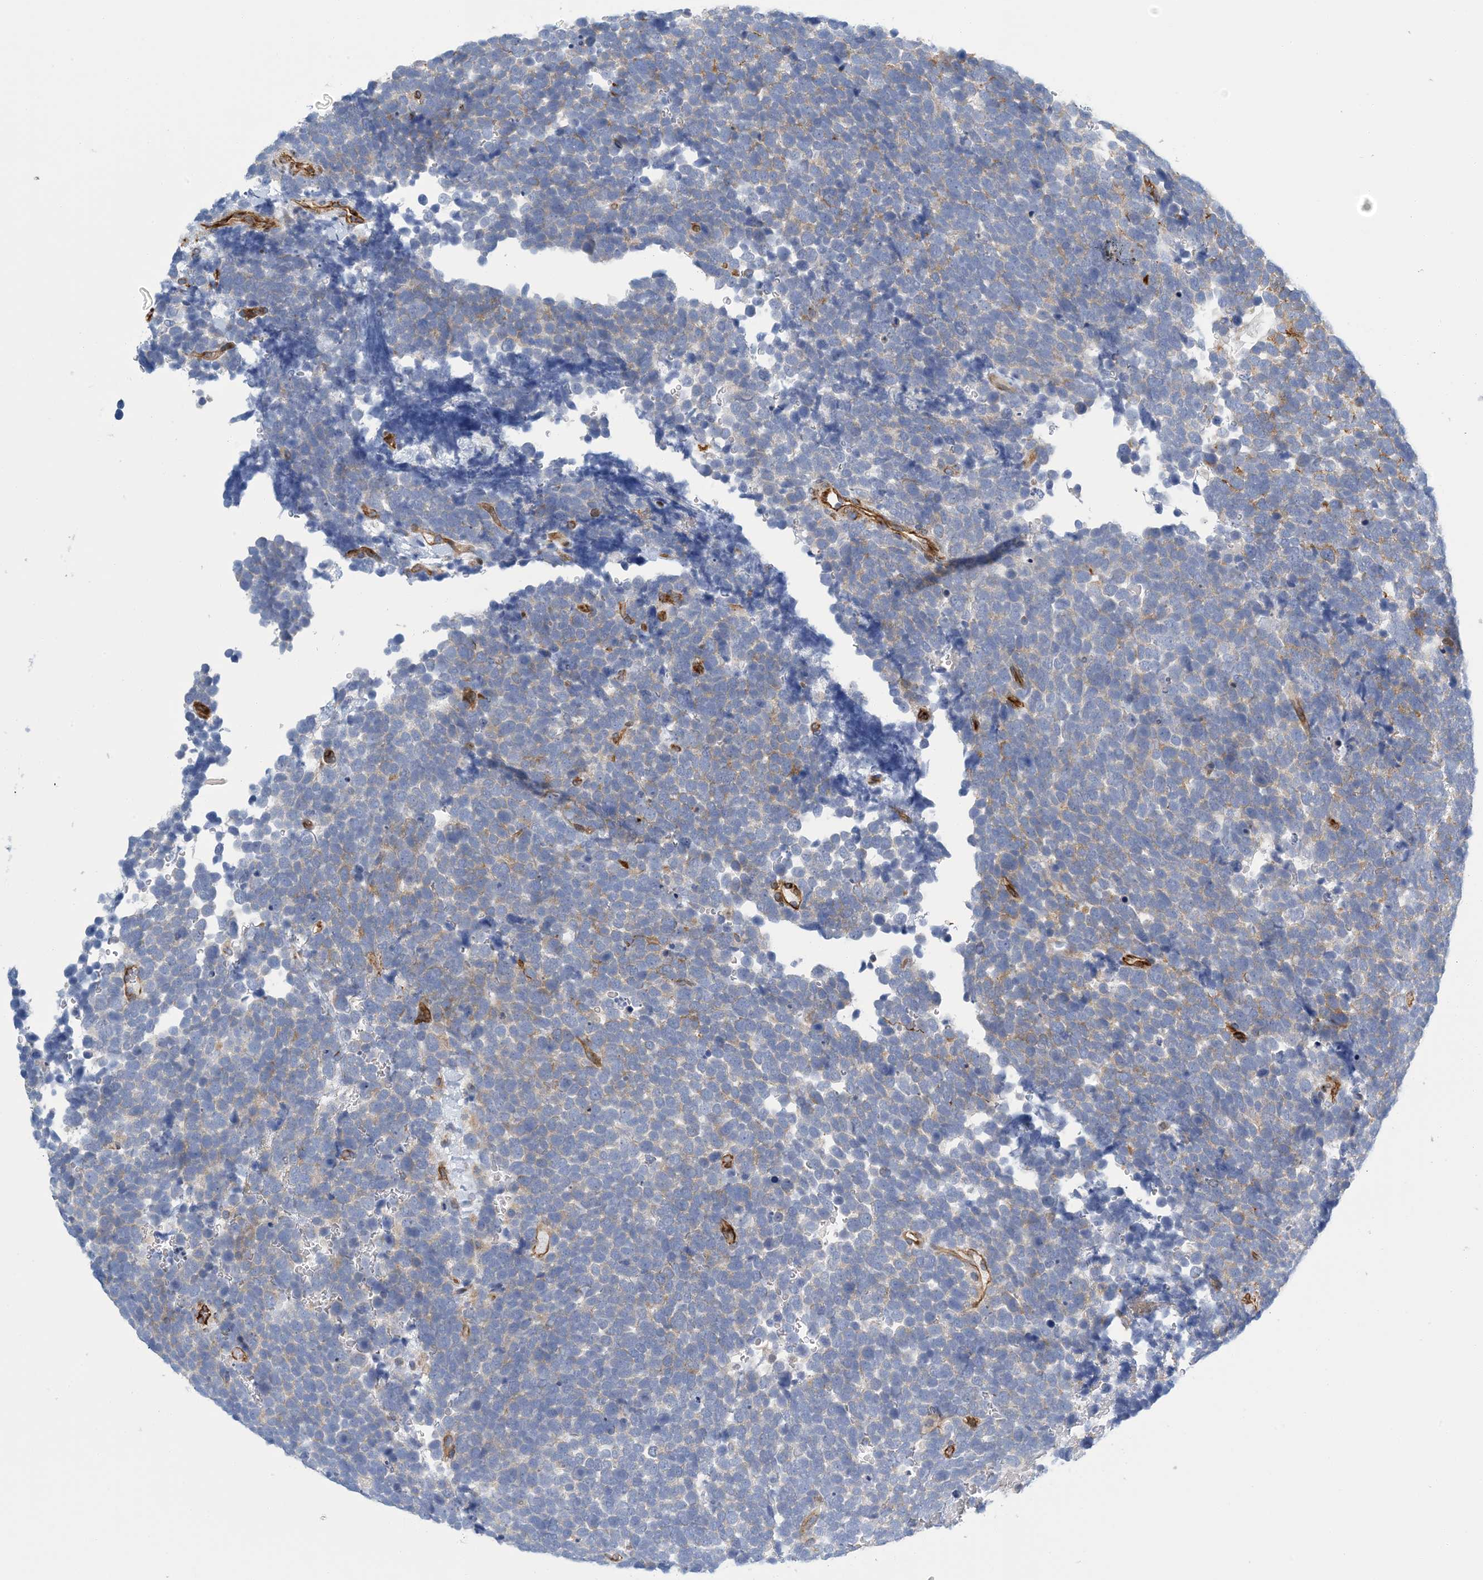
{"staining": {"intensity": "negative", "quantity": "none", "location": "none"}, "tissue": "urothelial cancer", "cell_type": "Tumor cells", "image_type": "cancer", "snomed": [{"axis": "morphology", "description": "Urothelial carcinoma, High grade"}, {"axis": "topography", "description": "Urinary bladder"}], "caption": "DAB immunohistochemical staining of human urothelial carcinoma (high-grade) displays no significant positivity in tumor cells. The staining was performed using DAB (3,3'-diaminobenzidine) to visualize the protein expression in brown, while the nuclei were stained in blue with hematoxylin (Magnification: 20x).", "gene": "PCDHA2", "patient": {"sex": "female", "age": 82}}